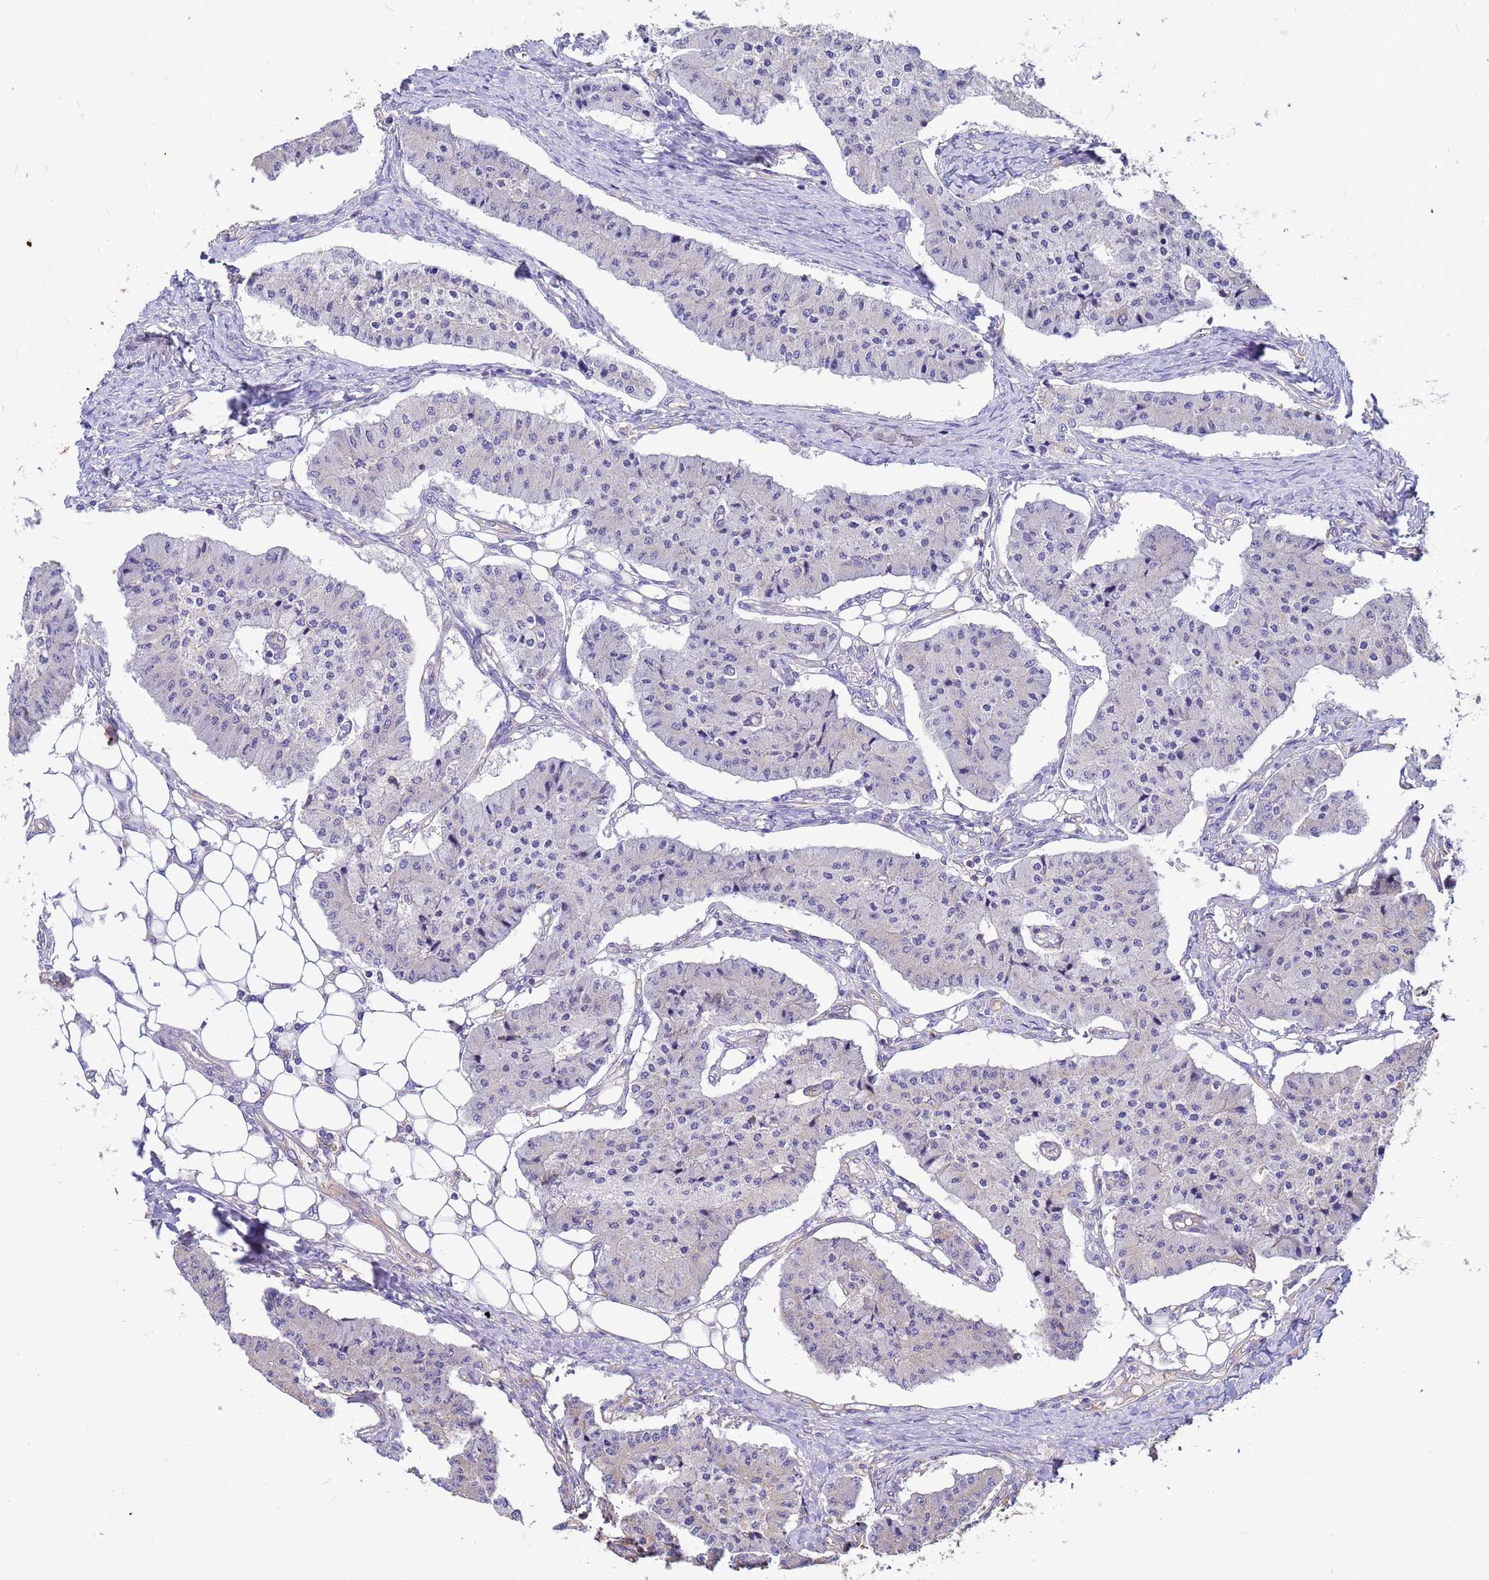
{"staining": {"intensity": "negative", "quantity": "none", "location": "none"}, "tissue": "carcinoid", "cell_type": "Tumor cells", "image_type": "cancer", "snomed": [{"axis": "morphology", "description": "Carcinoid, malignant, NOS"}, {"axis": "topography", "description": "Colon"}], "caption": "Tumor cells show no significant protein expression in malignant carcinoid.", "gene": "TUBB1", "patient": {"sex": "female", "age": 52}}